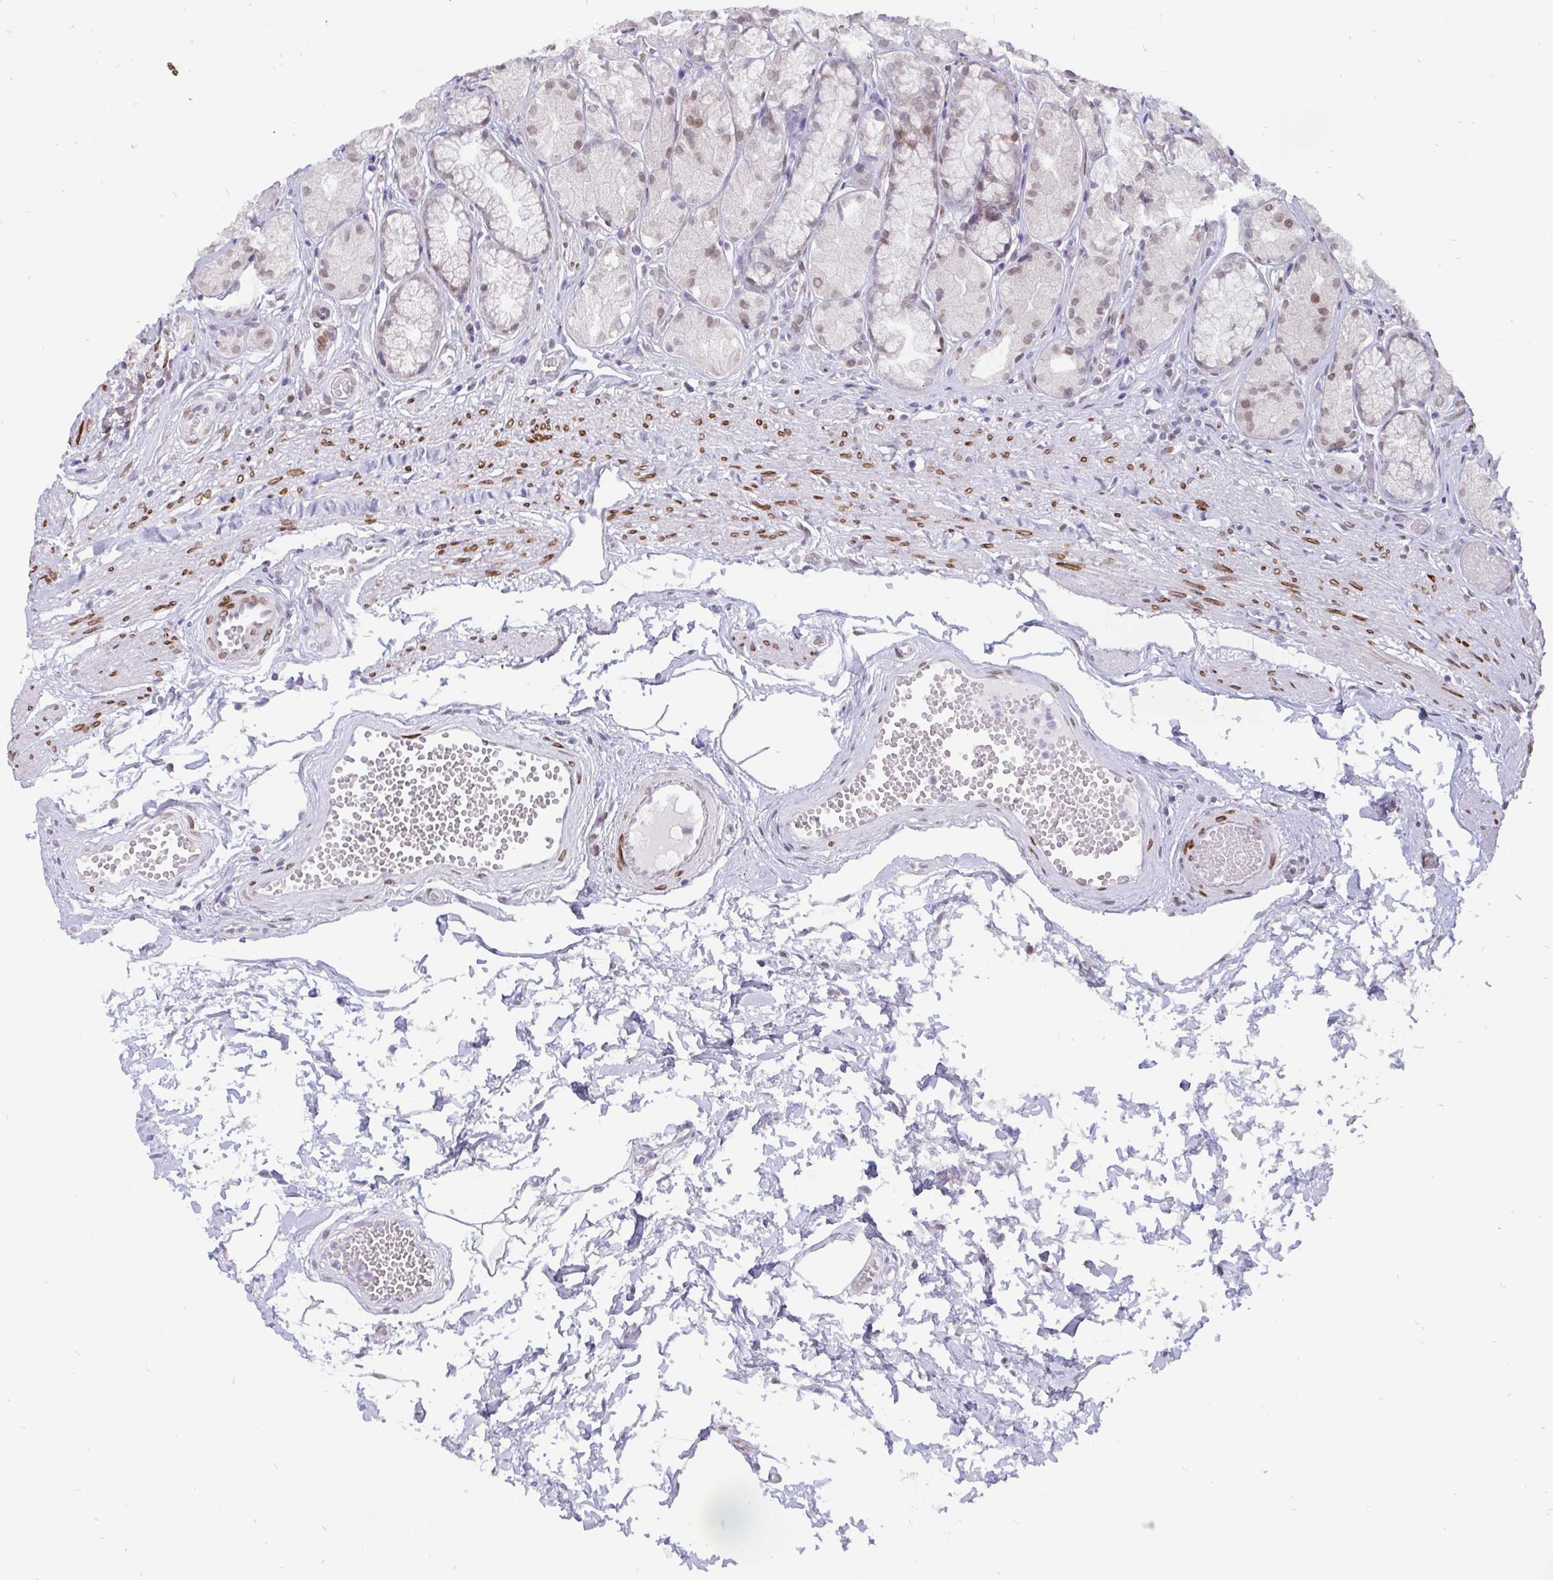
{"staining": {"intensity": "weak", "quantity": "25%-75%", "location": "nuclear"}, "tissue": "stomach", "cell_type": "Glandular cells", "image_type": "normal", "snomed": [{"axis": "morphology", "description": "Normal tissue, NOS"}, {"axis": "topography", "description": "Stomach"}], "caption": "This is an image of immunohistochemistry staining of normal stomach, which shows weak expression in the nuclear of glandular cells.", "gene": "EMD", "patient": {"sex": "male", "age": 70}}